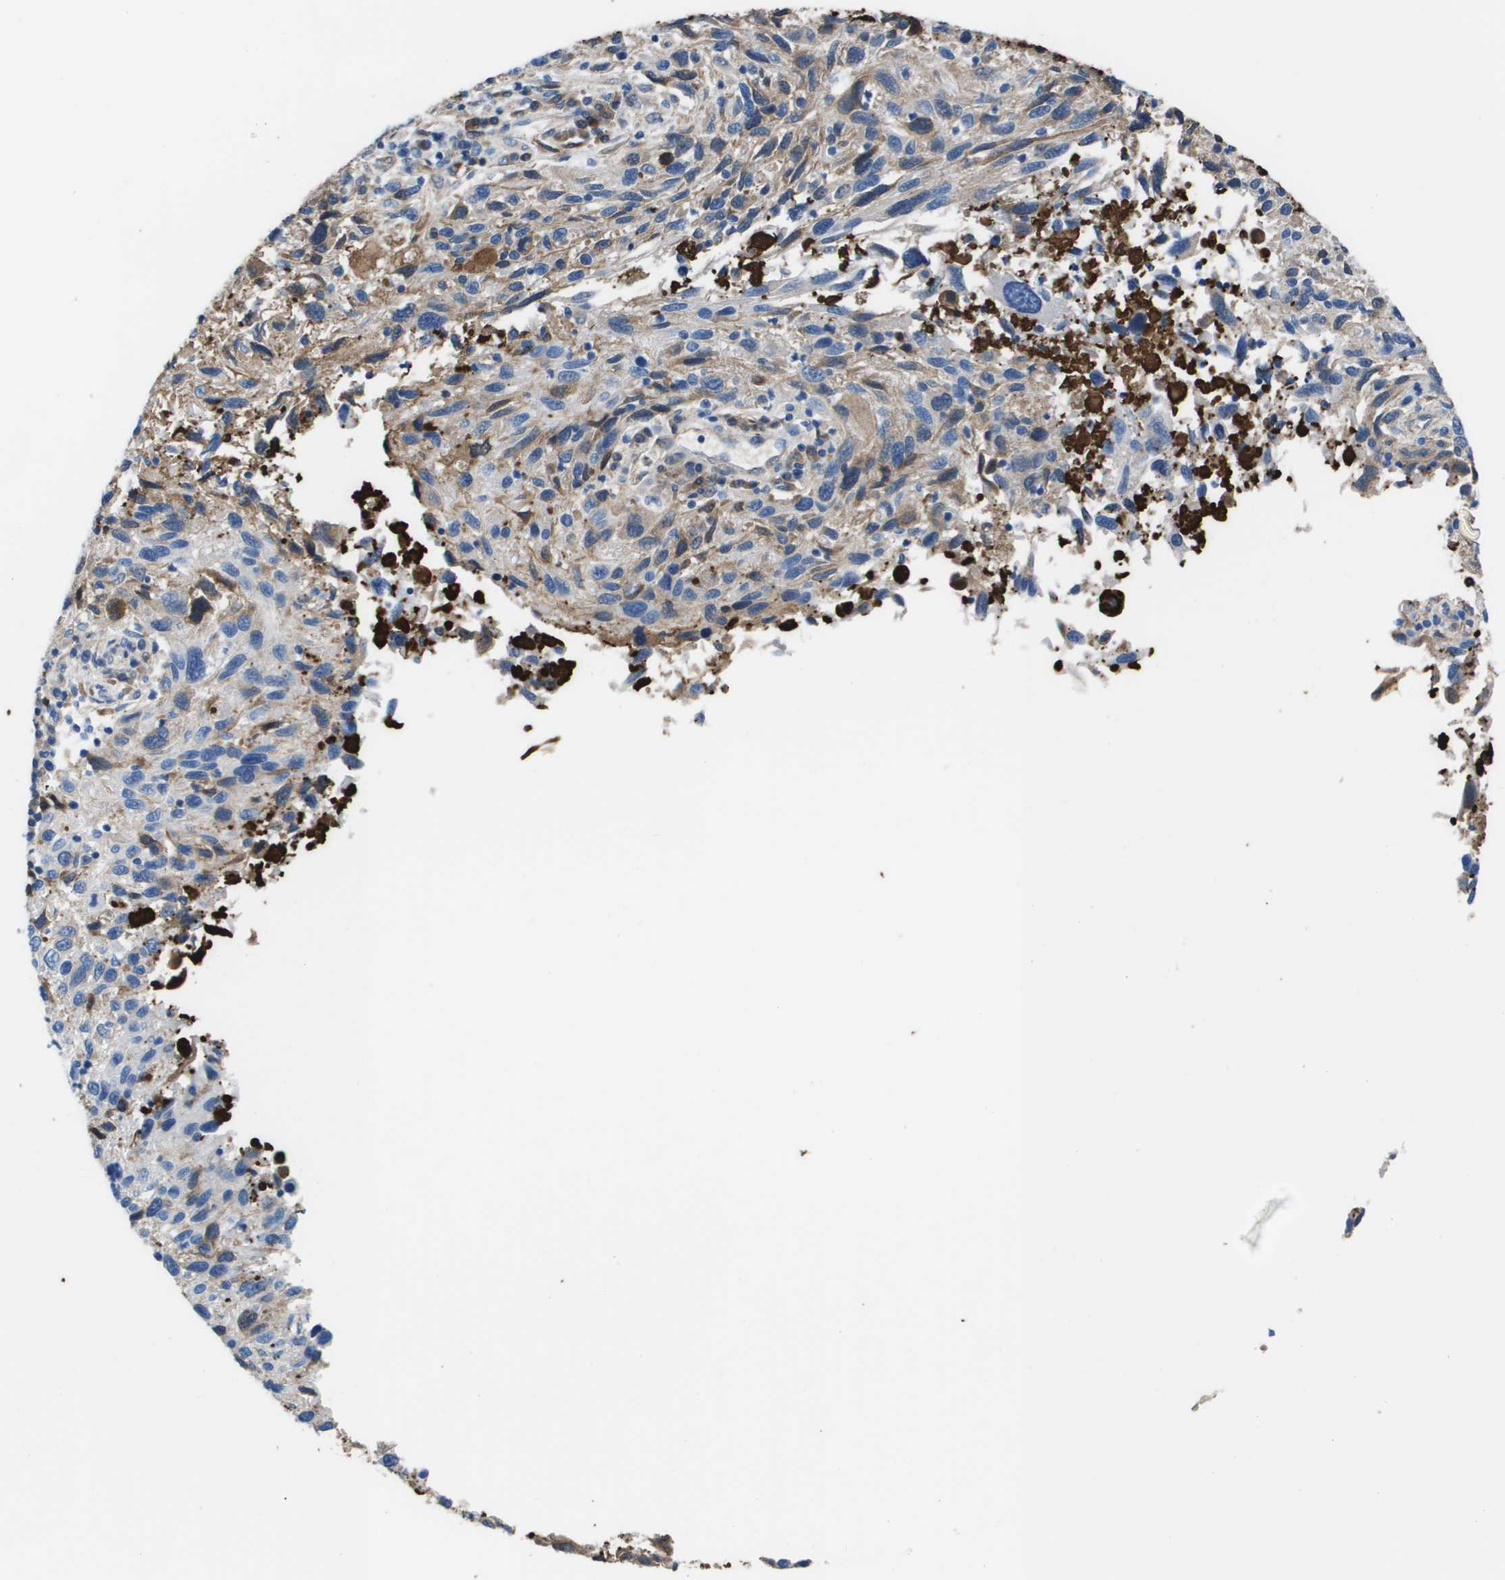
{"staining": {"intensity": "moderate", "quantity": "<25%", "location": "cytoplasmic/membranous"}, "tissue": "melanoma", "cell_type": "Tumor cells", "image_type": "cancer", "snomed": [{"axis": "morphology", "description": "Malignant melanoma, NOS"}, {"axis": "topography", "description": "Skin"}], "caption": "Protein expression analysis of malignant melanoma reveals moderate cytoplasmic/membranous positivity in about <25% of tumor cells.", "gene": "VTN", "patient": {"sex": "male", "age": 53}}